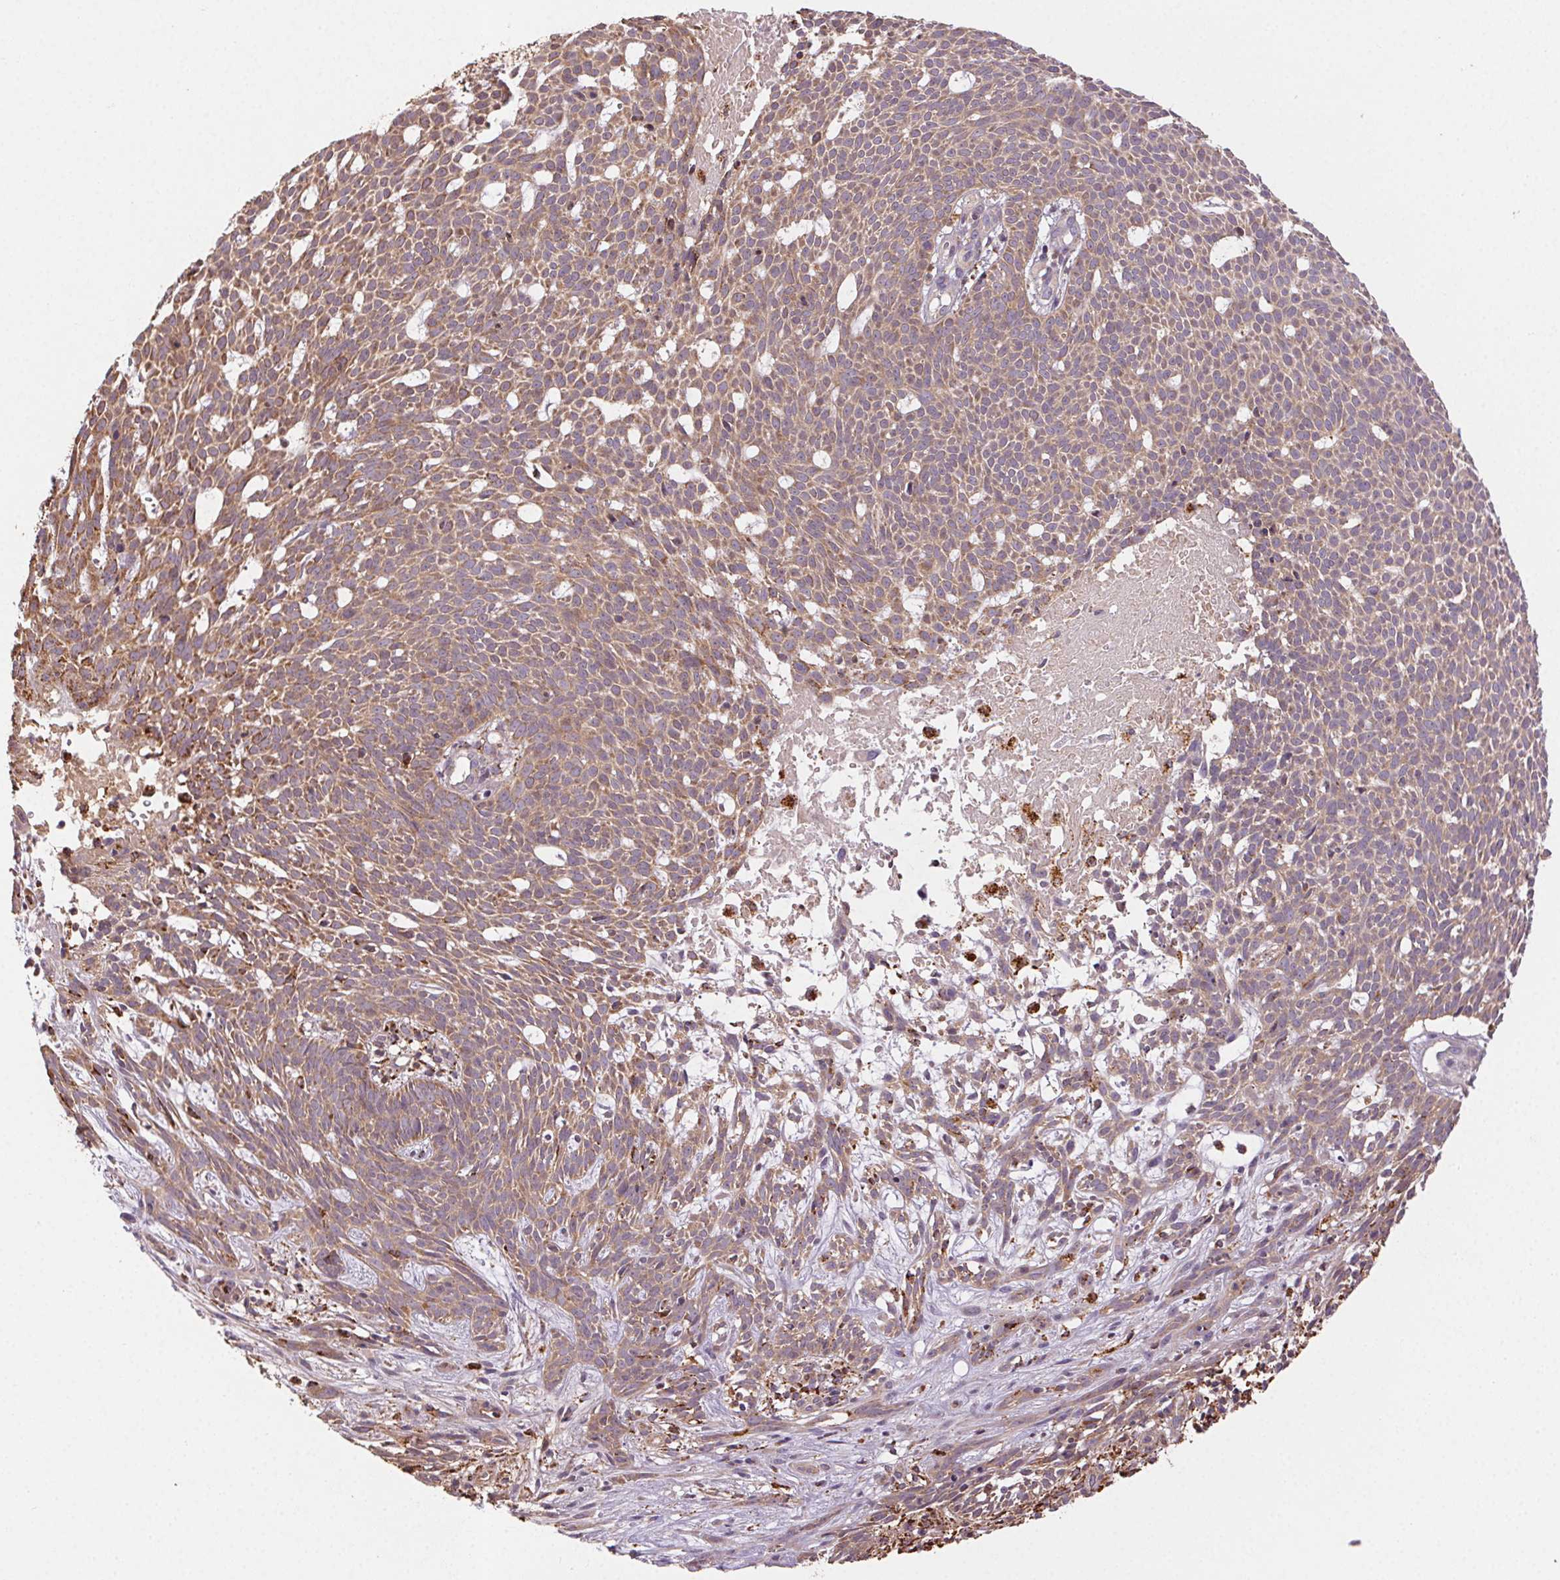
{"staining": {"intensity": "weak", "quantity": ">75%", "location": "cytoplasmic/membranous"}, "tissue": "skin cancer", "cell_type": "Tumor cells", "image_type": "cancer", "snomed": [{"axis": "morphology", "description": "Basal cell carcinoma"}, {"axis": "topography", "description": "Skin"}], "caption": "Protein staining reveals weak cytoplasmic/membranous staining in about >75% of tumor cells in basal cell carcinoma (skin). The staining is performed using DAB brown chromogen to label protein expression. The nuclei are counter-stained blue using hematoxylin.", "gene": "FNBP1L", "patient": {"sex": "male", "age": 59}}